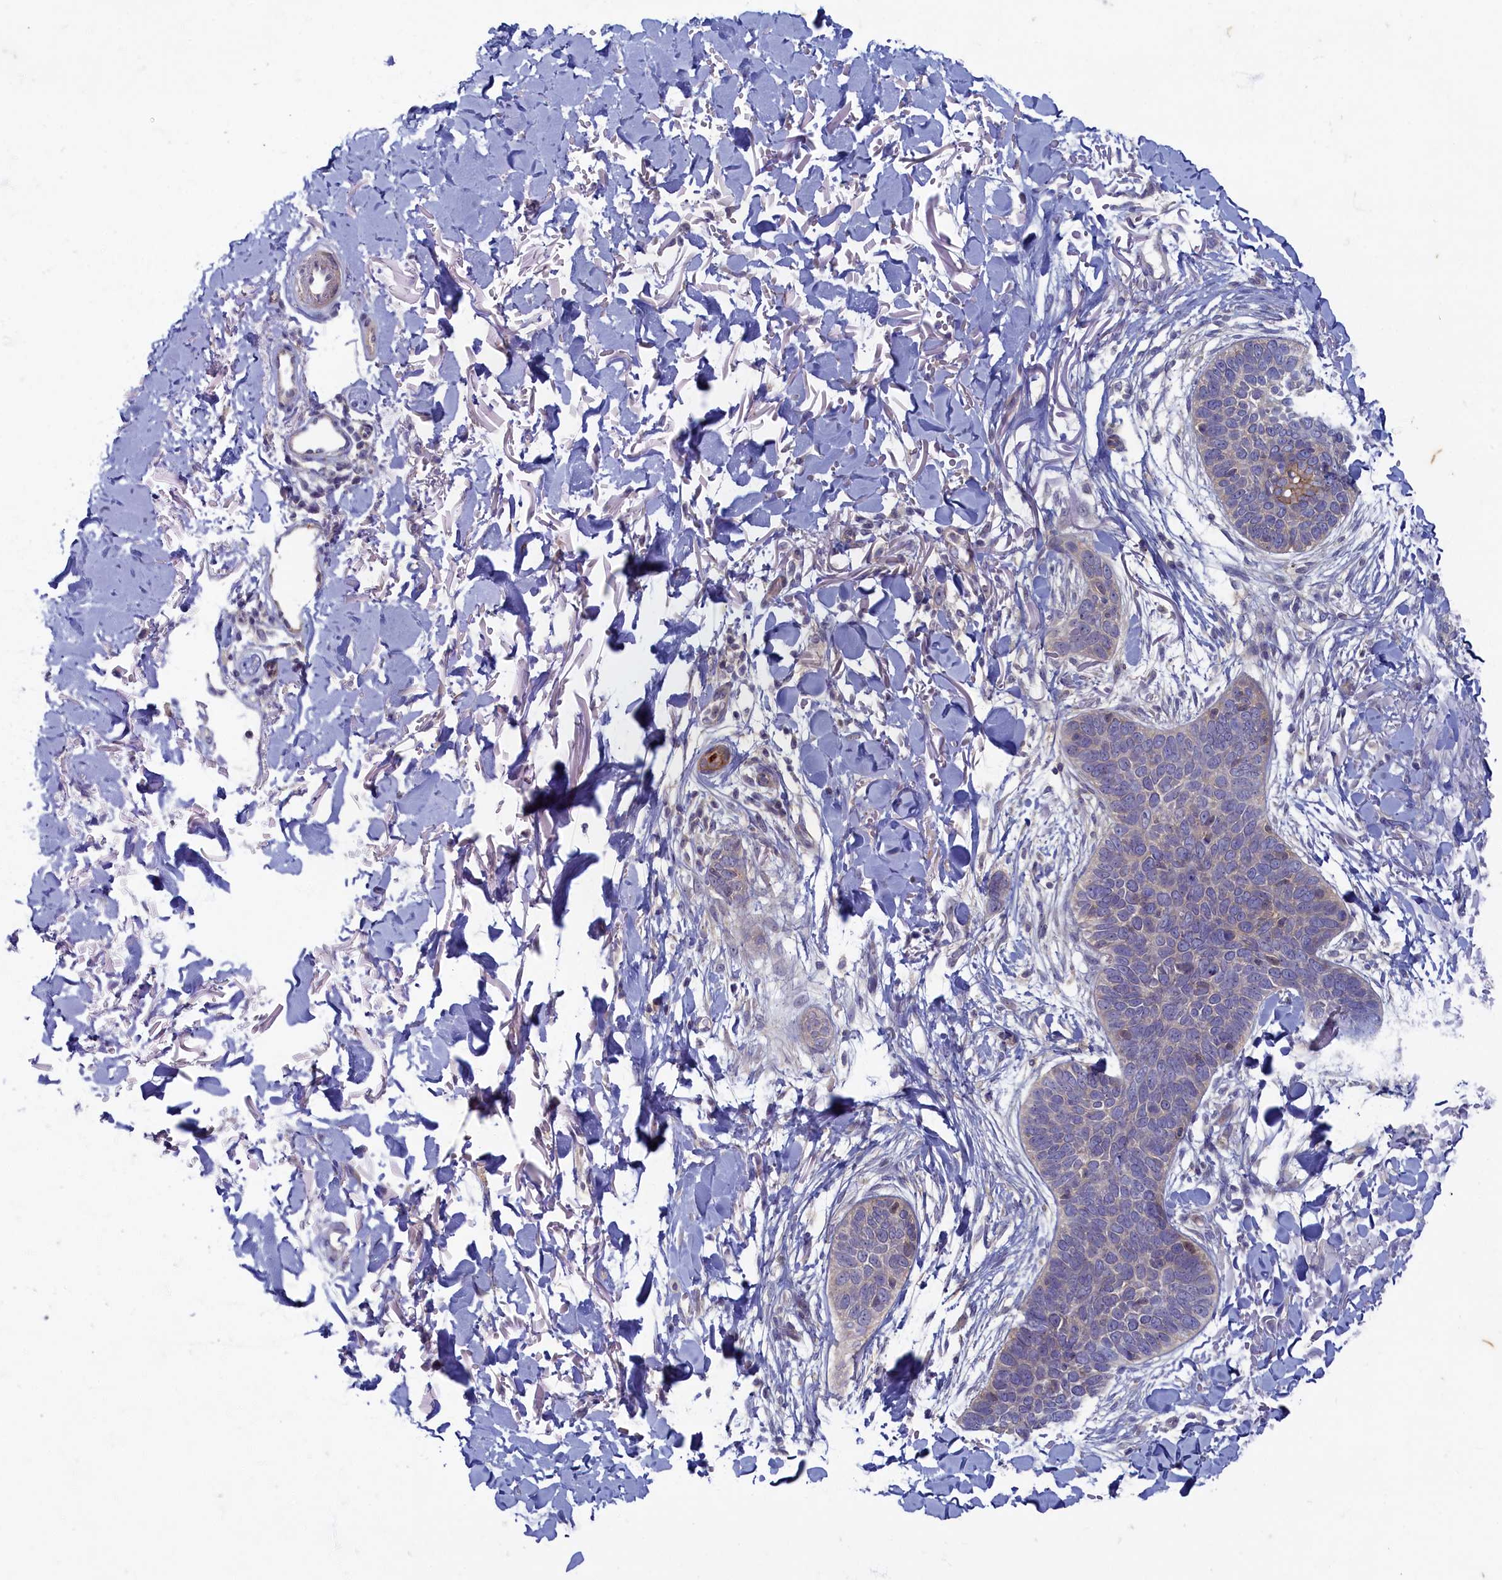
{"staining": {"intensity": "negative", "quantity": "none", "location": "none"}, "tissue": "skin cancer", "cell_type": "Tumor cells", "image_type": "cancer", "snomed": [{"axis": "morphology", "description": "Basal cell carcinoma"}, {"axis": "topography", "description": "Skin"}], "caption": "Protein analysis of skin basal cell carcinoma exhibits no significant staining in tumor cells.", "gene": "WDR59", "patient": {"sex": "male", "age": 85}}